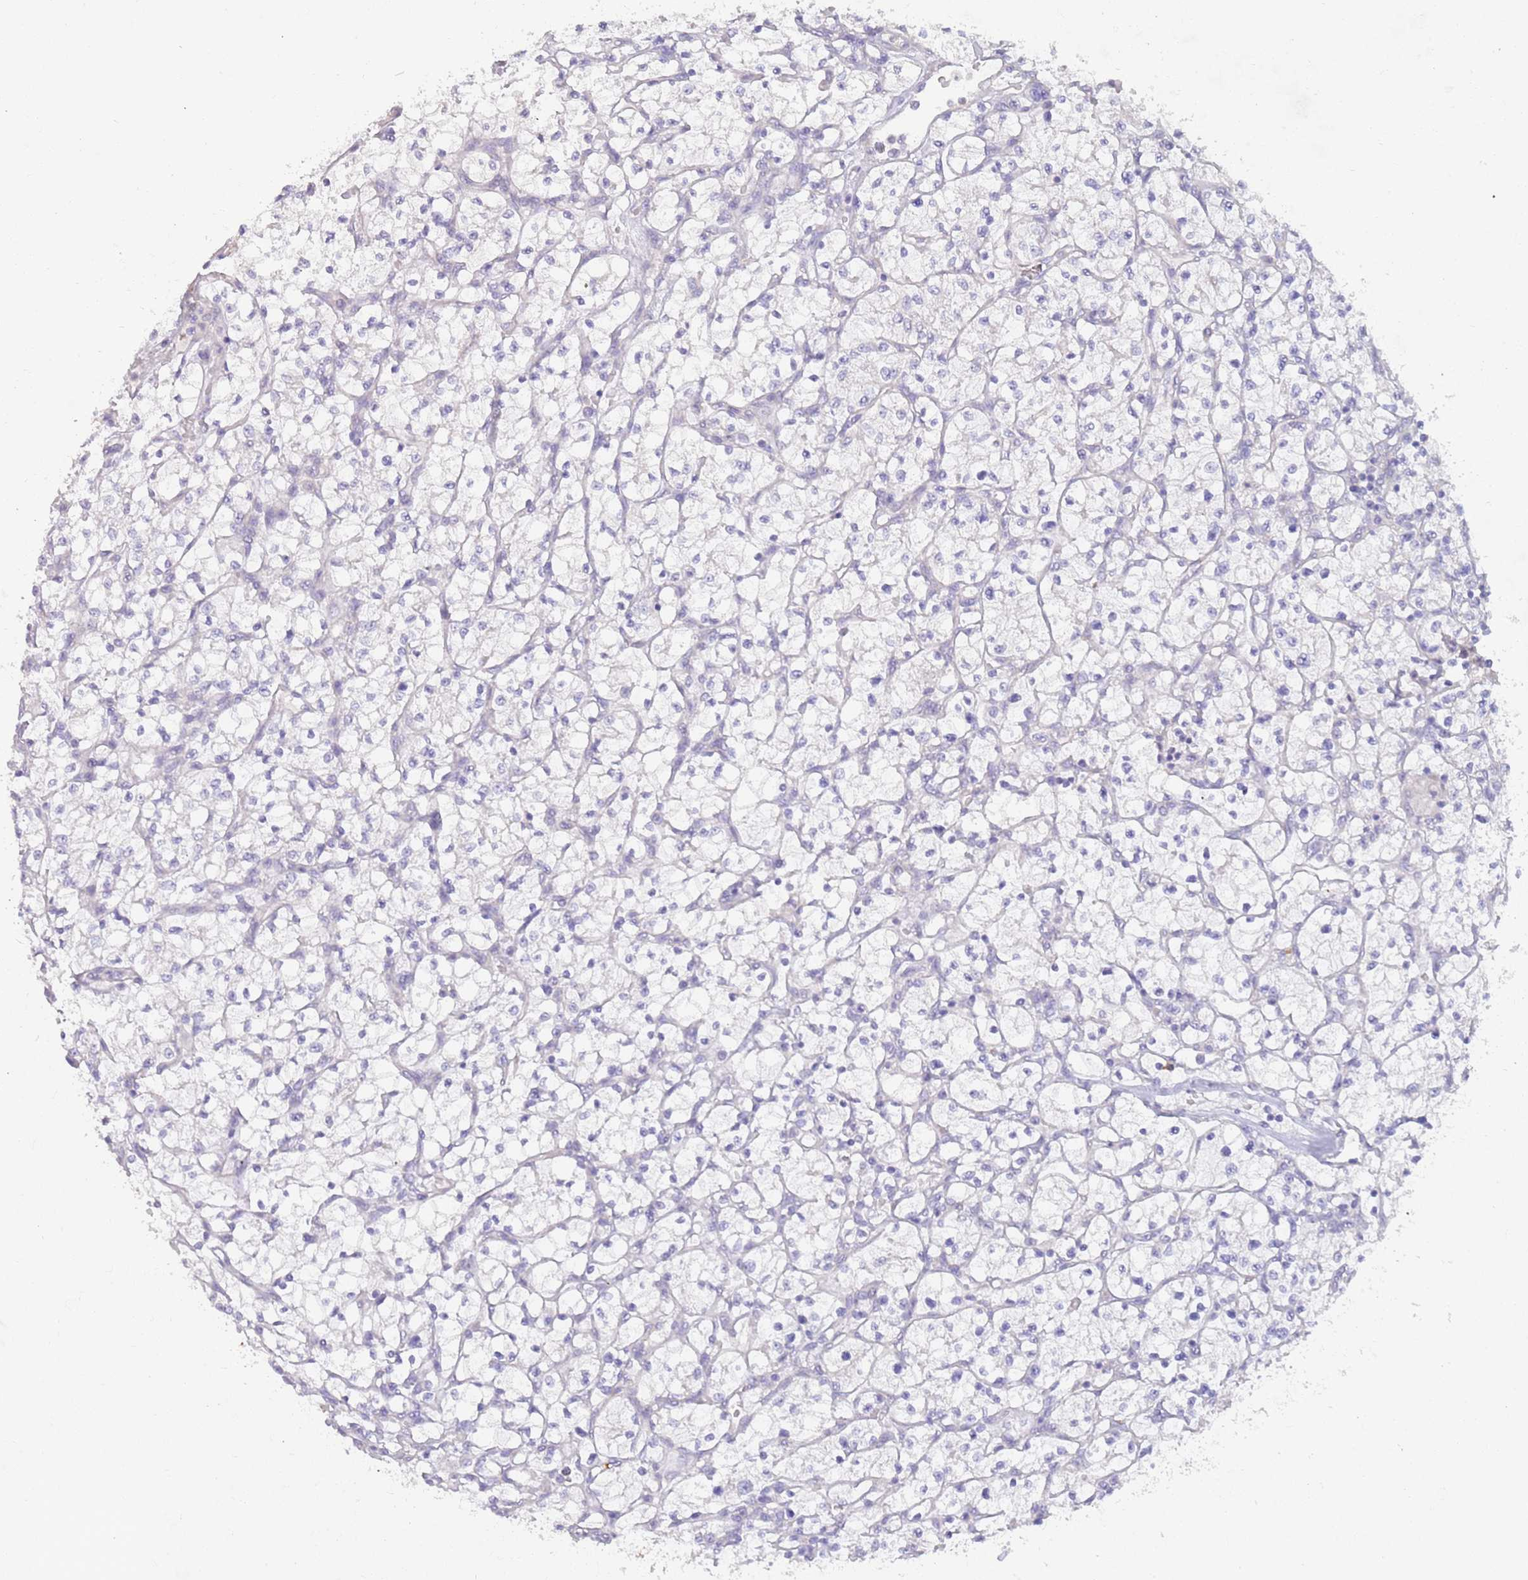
{"staining": {"intensity": "negative", "quantity": "none", "location": "none"}, "tissue": "renal cancer", "cell_type": "Tumor cells", "image_type": "cancer", "snomed": [{"axis": "morphology", "description": "Adenocarcinoma, NOS"}, {"axis": "topography", "description": "Kidney"}], "caption": "A high-resolution histopathology image shows immunohistochemistry (IHC) staining of renal adenocarcinoma, which exhibits no significant expression in tumor cells.", "gene": "CCDC149", "patient": {"sex": "female", "age": 64}}